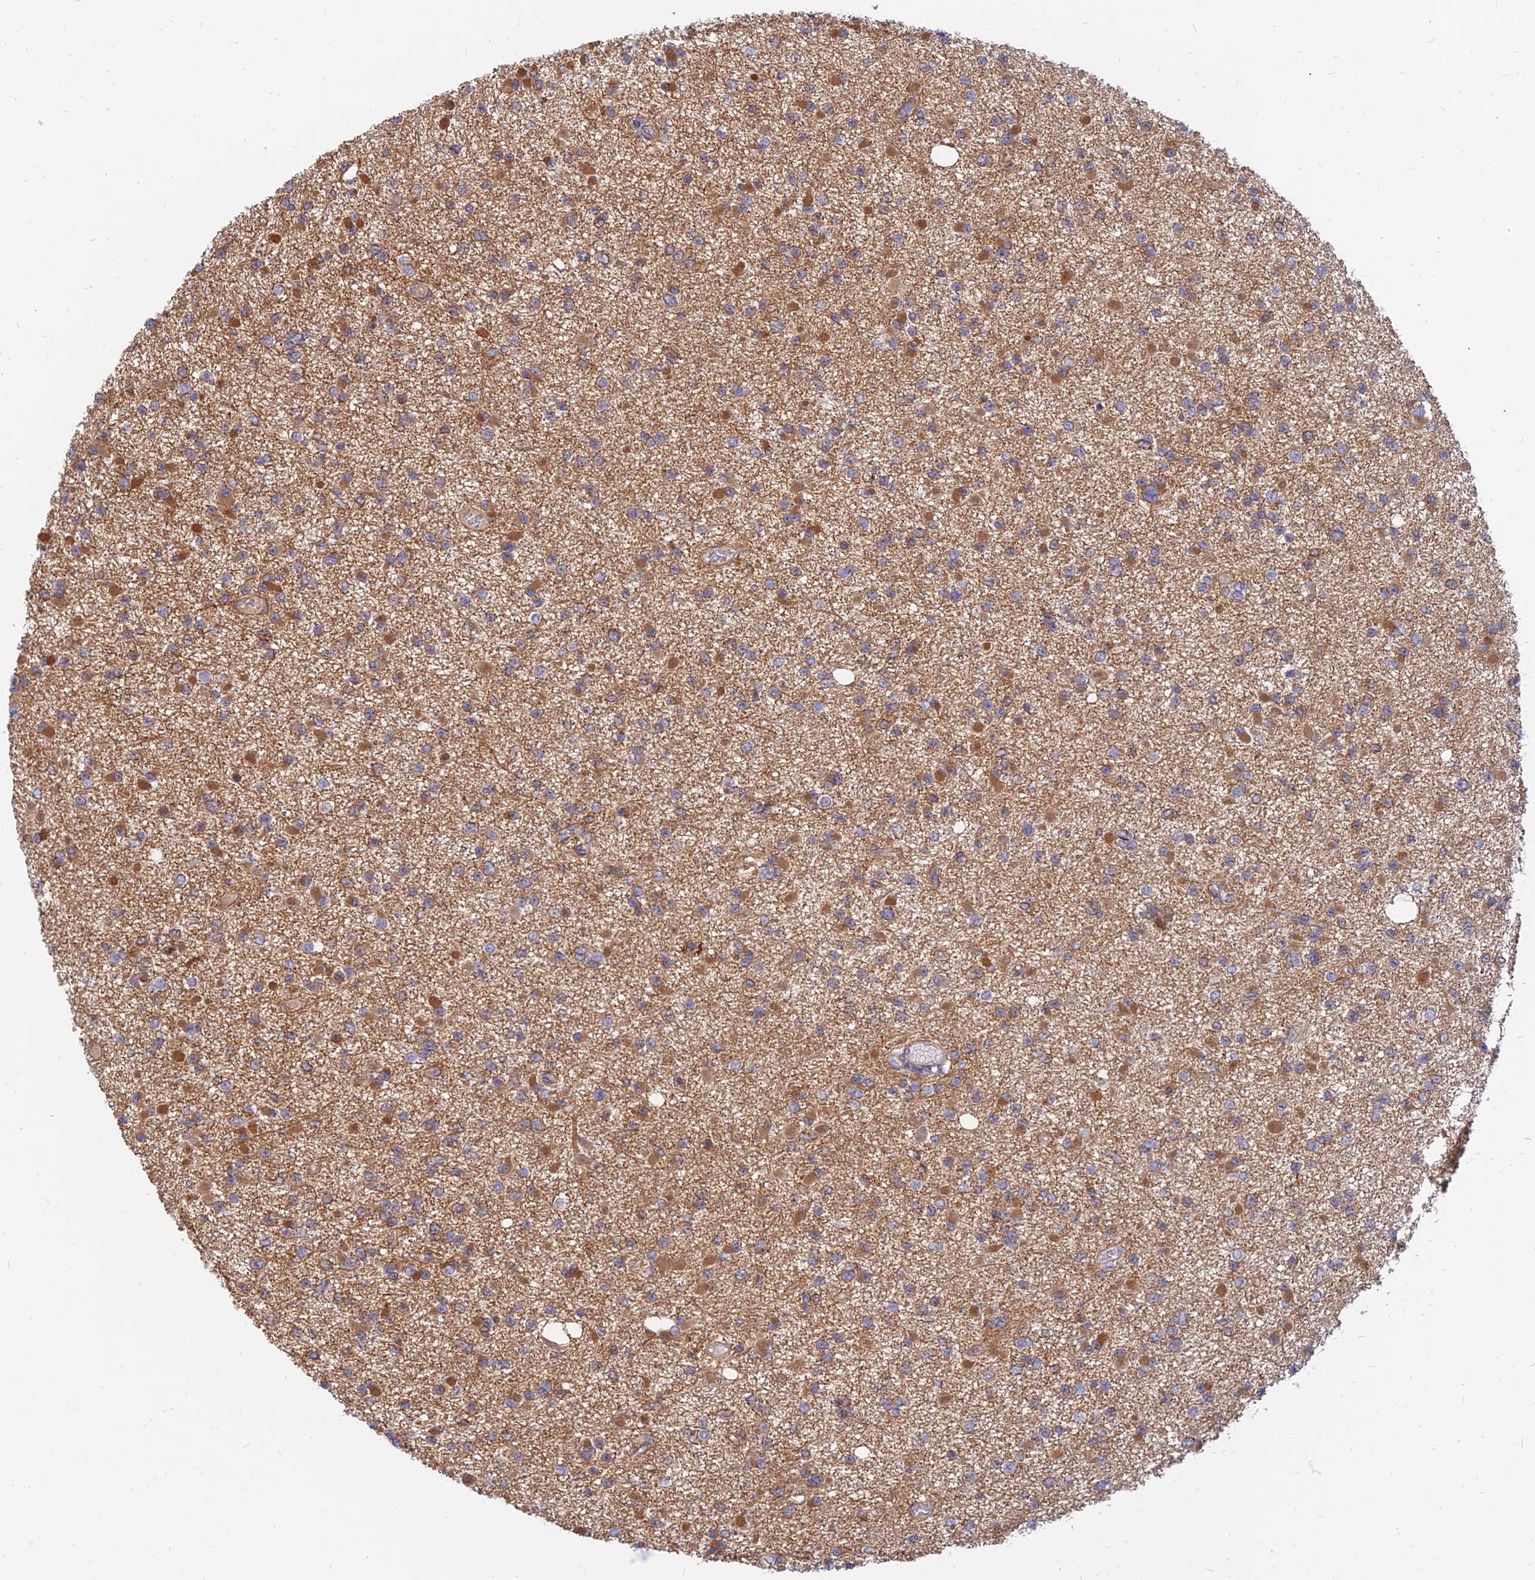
{"staining": {"intensity": "moderate", "quantity": ">75%", "location": "cytoplasmic/membranous"}, "tissue": "glioma", "cell_type": "Tumor cells", "image_type": "cancer", "snomed": [{"axis": "morphology", "description": "Glioma, malignant, Low grade"}, {"axis": "topography", "description": "Brain"}], "caption": "Immunohistochemical staining of human malignant glioma (low-grade) shows medium levels of moderate cytoplasmic/membranous positivity in approximately >75% of tumor cells.", "gene": "WDR41", "patient": {"sex": "female", "age": 22}}